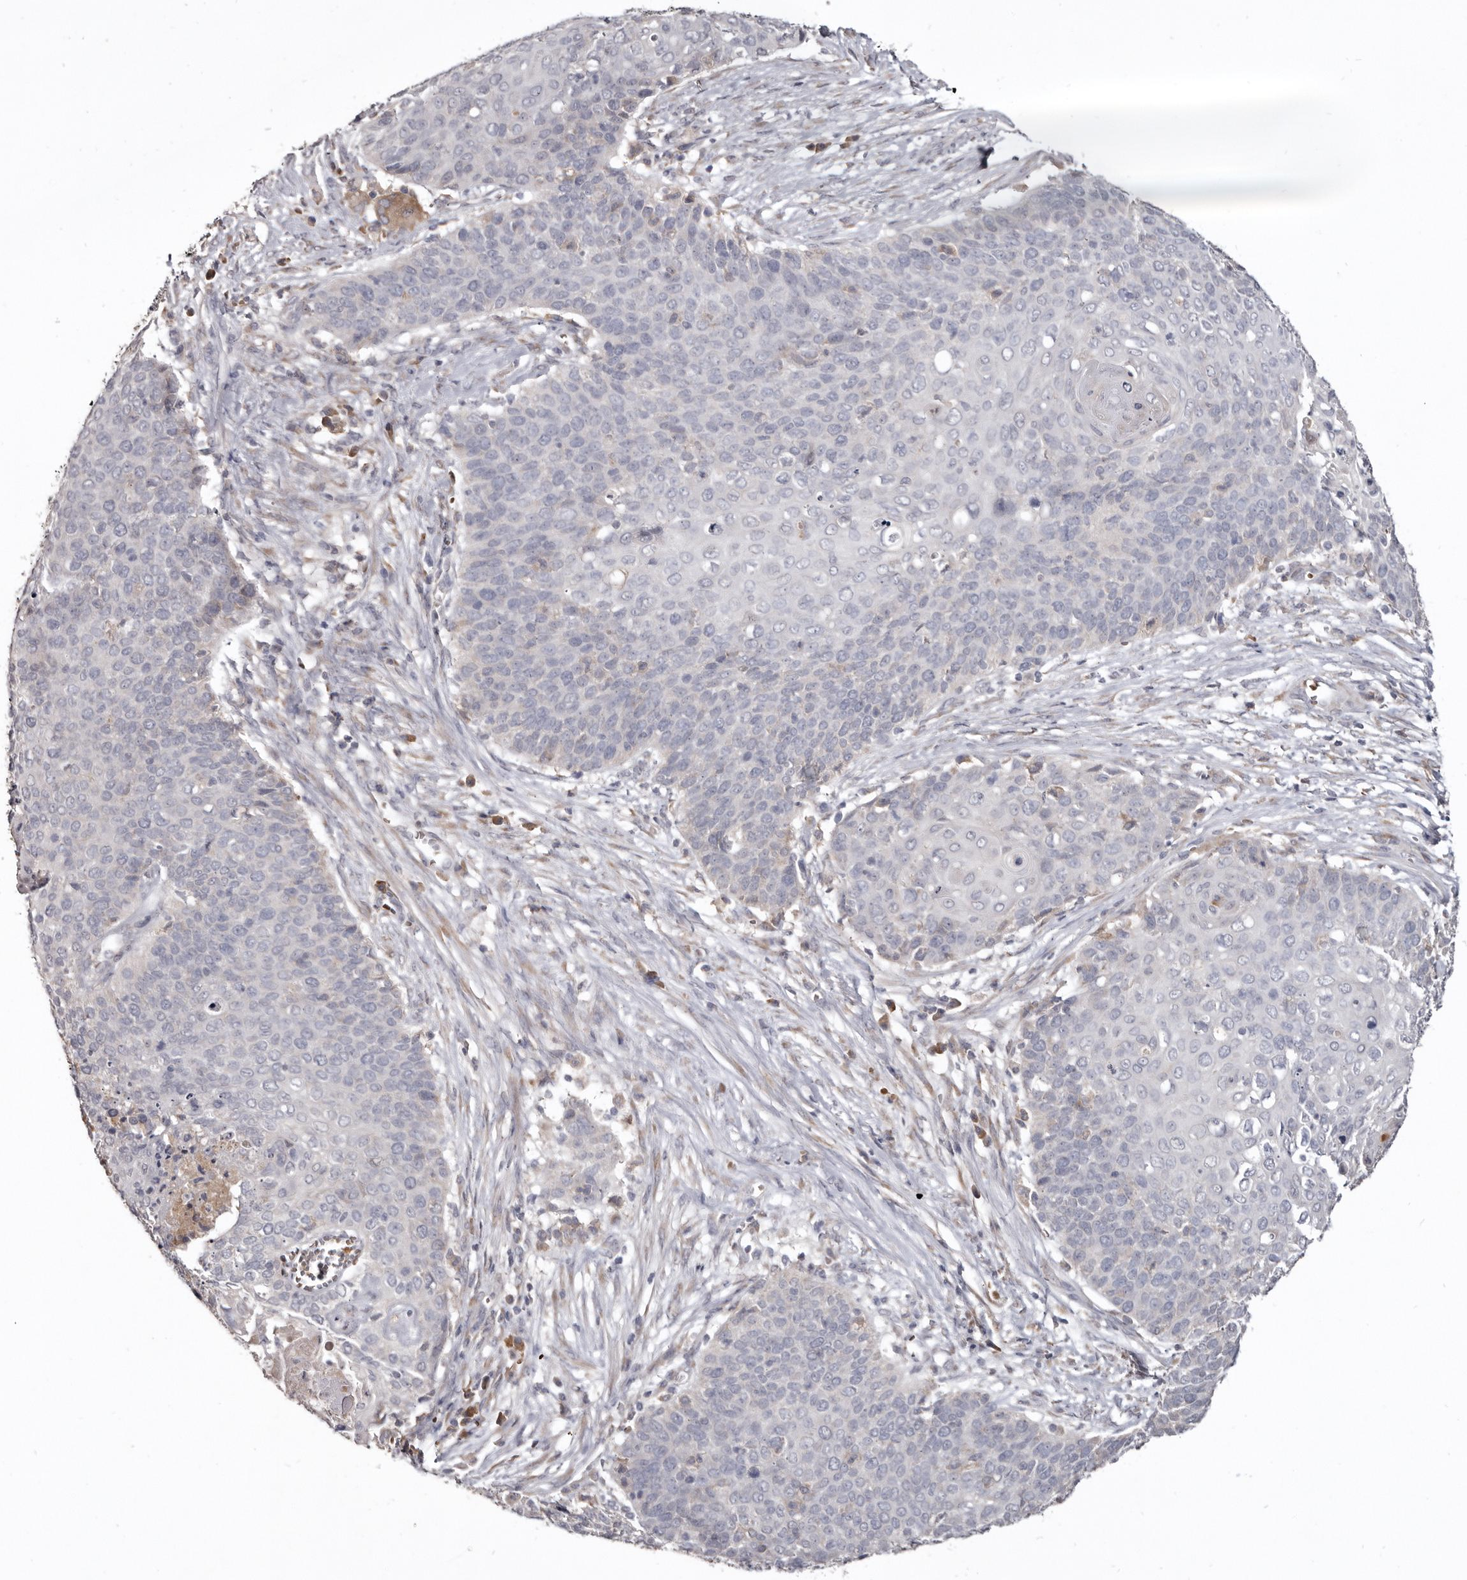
{"staining": {"intensity": "negative", "quantity": "none", "location": "none"}, "tissue": "cervical cancer", "cell_type": "Tumor cells", "image_type": "cancer", "snomed": [{"axis": "morphology", "description": "Squamous cell carcinoma, NOS"}, {"axis": "topography", "description": "Cervix"}], "caption": "Immunohistochemistry photomicrograph of human cervical cancer (squamous cell carcinoma) stained for a protein (brown), which displays no positivity in tumor cells.", "gene": "NENF", "patient": {"sex": "female", "age": 39}}